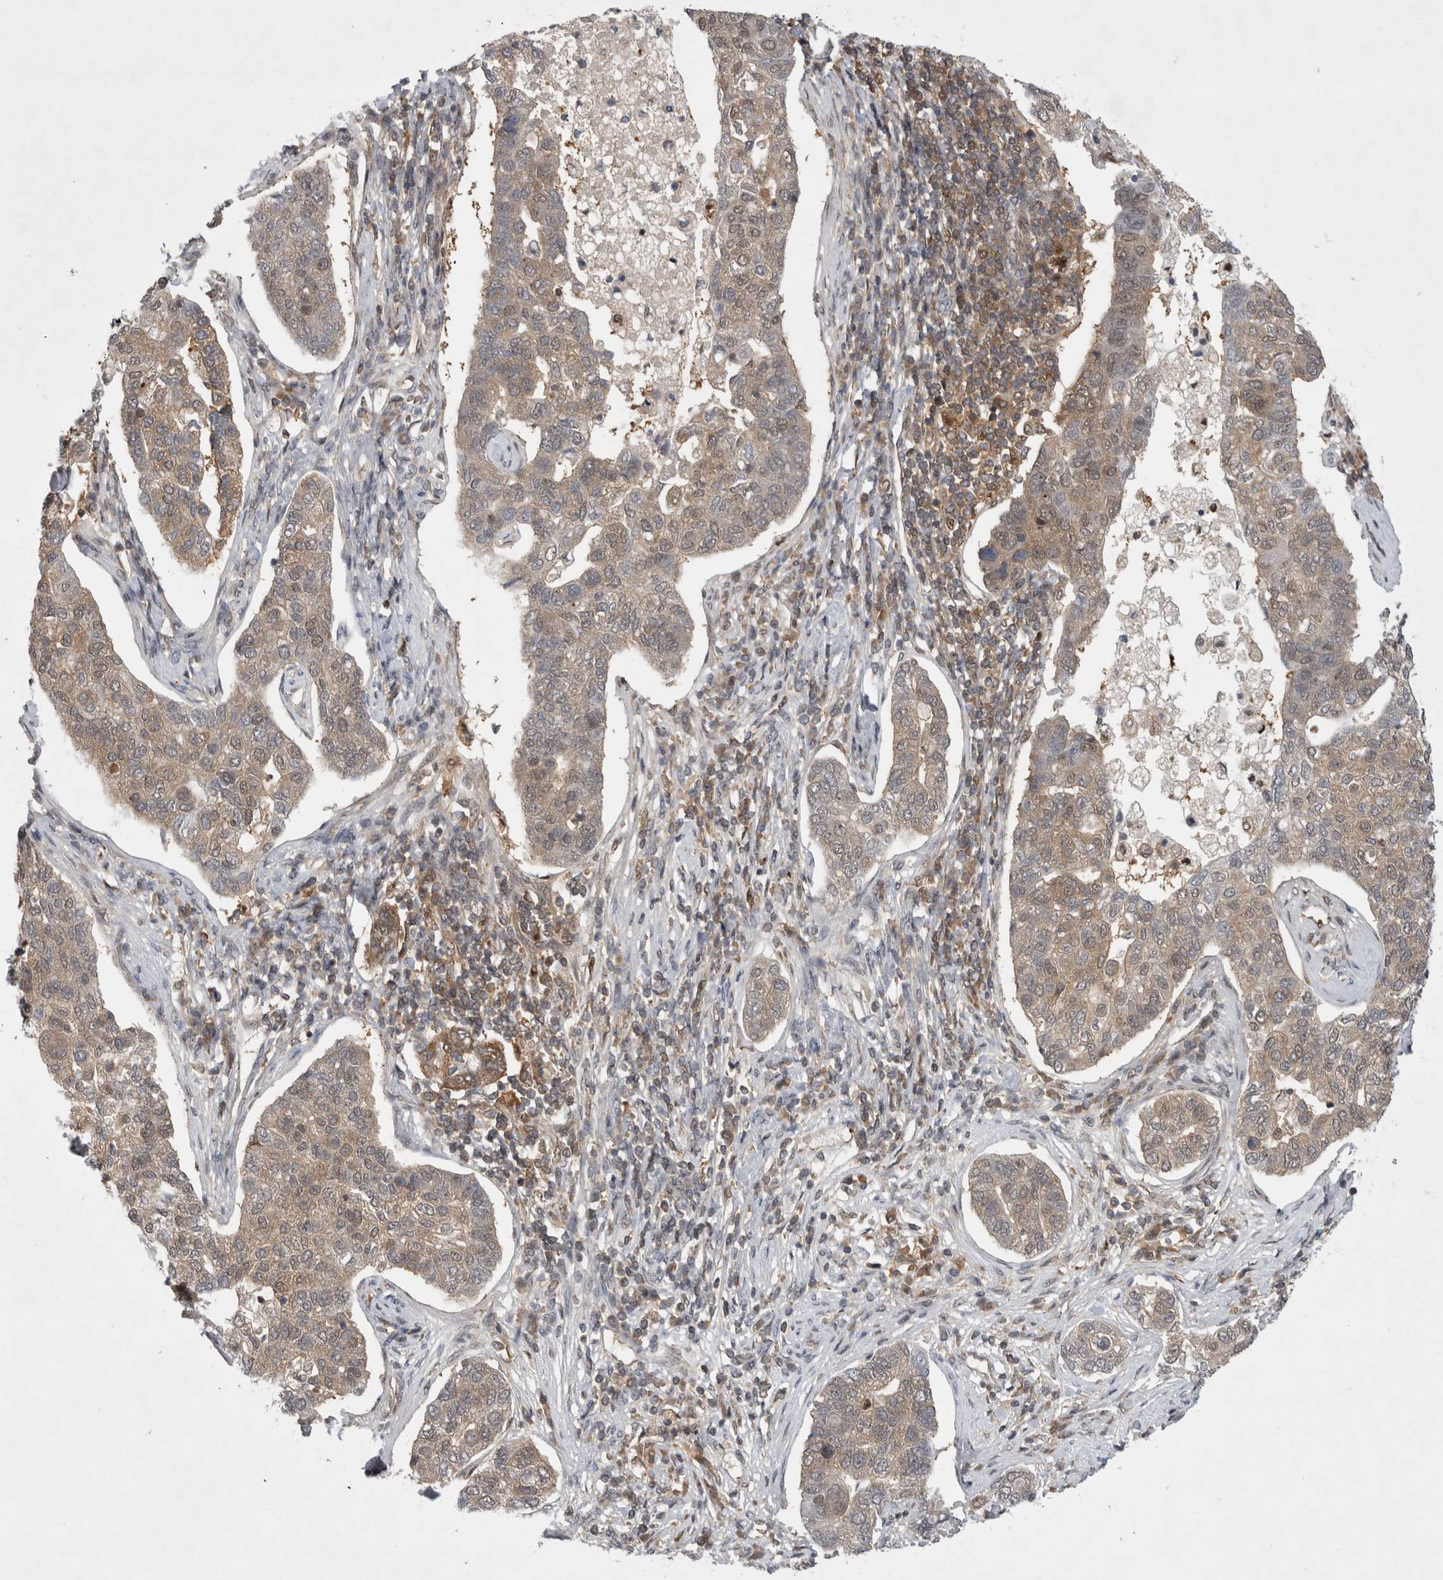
{"staining": {"intensity": "weak", "quantity": ">75%", "location": "cytoplasmic/membranous"}, "tissue": "pancreatic cancer", "cell_type": "Tumor cells", "image_type": "cancer", "snomed": [{"axis": "morphology", "description": "Adenocarcinoma, NOS"}, {"axis": "topography", "description": "Pancreas"}], "caption": "This is a photomicrograph of immunohistochemistry staining of pancreatic cancer, which shows weak expression in the cytoplasmic/membranous of tumor cells.", "gene": "PSMB2", "patient": {"sex": "female", "age": 61}}